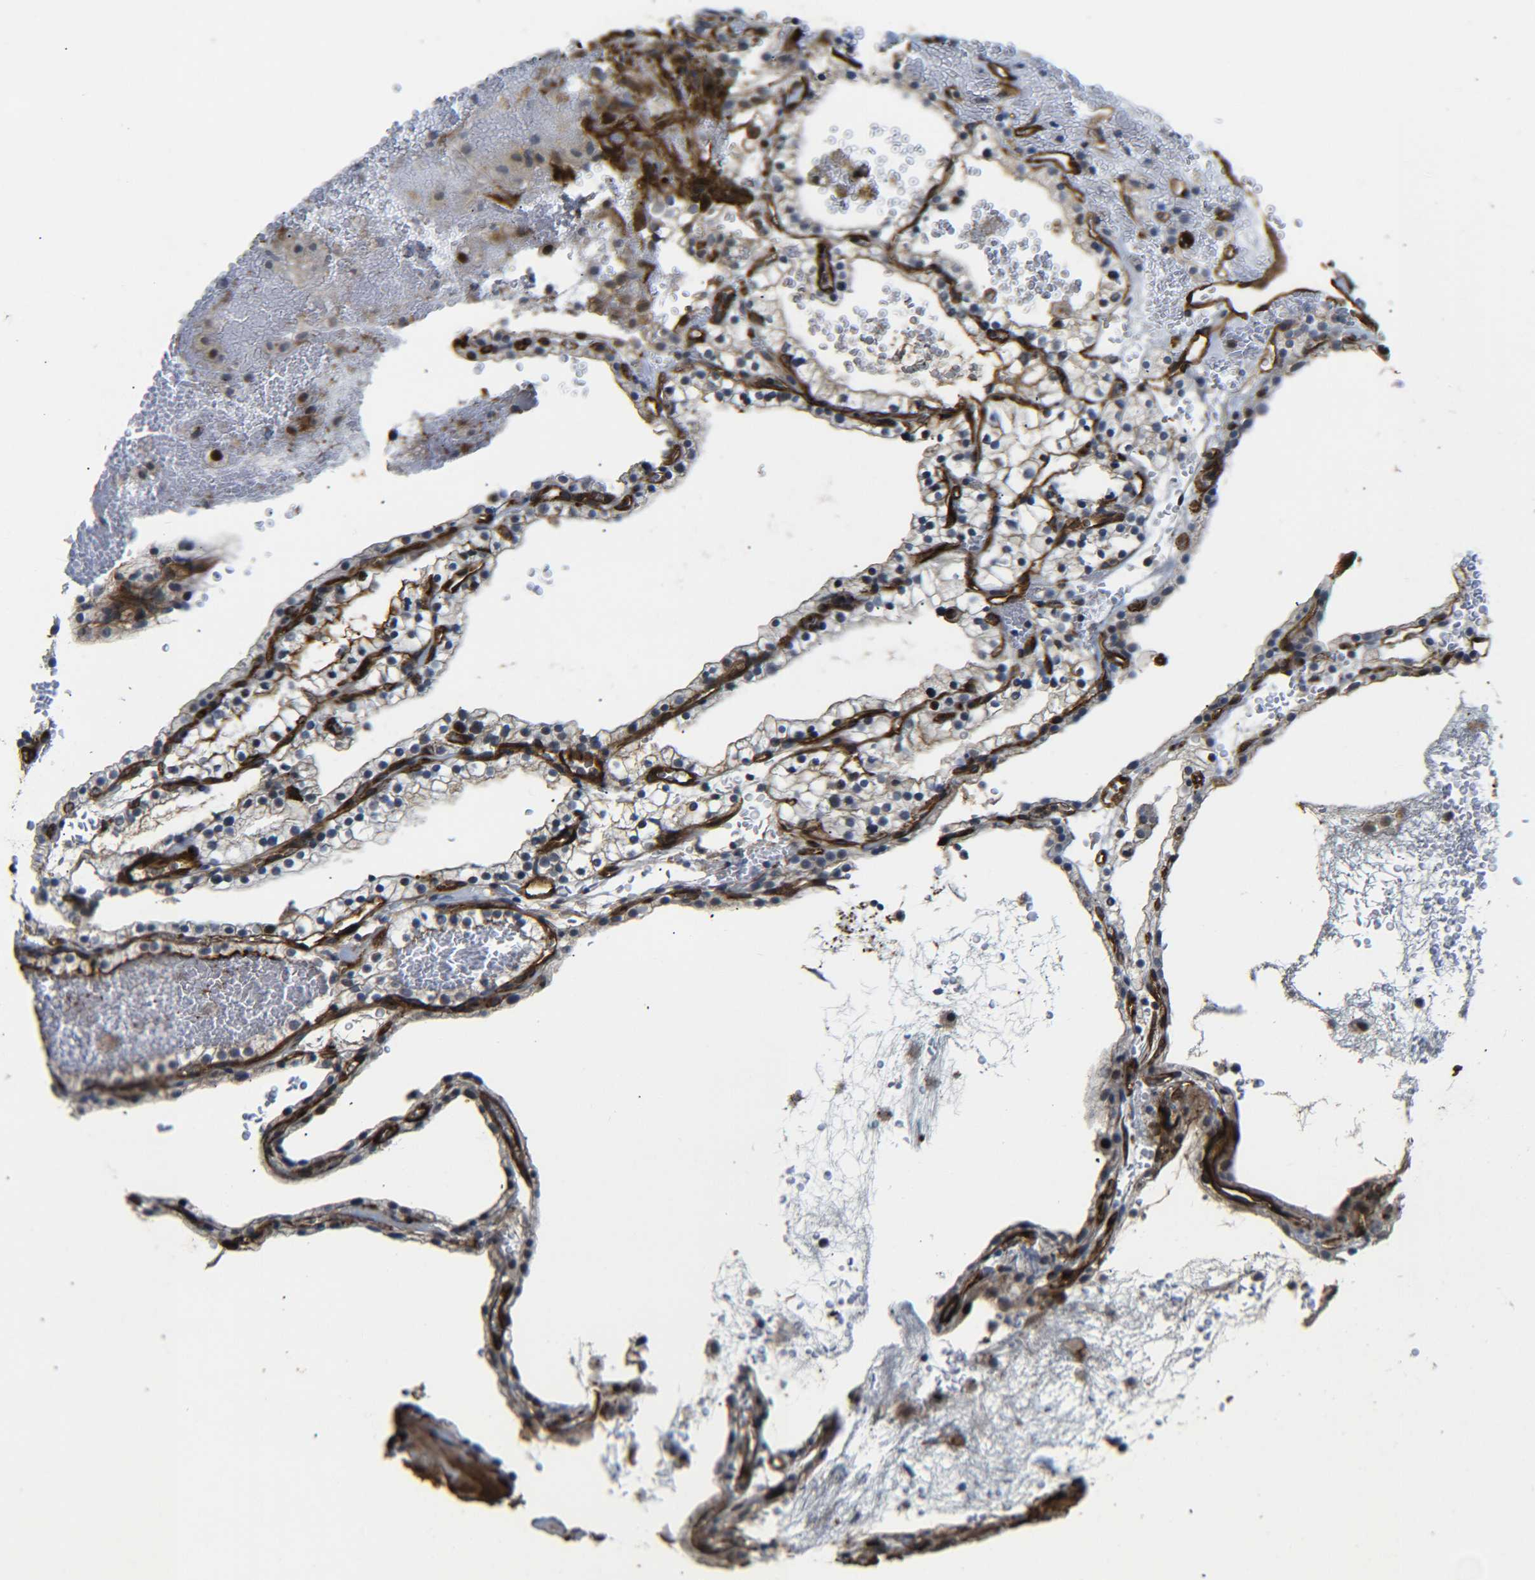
{"staining": {"intensity": "weak", "quantity": ">75%", "location": "cytoplasmic/membranous"}, "tissue": "renal cancer", "cell_type": "Tumor cells", "image_type": "cancer", "snomed": [{"axis": "morphology", "description": "Adenocarcinoma, NOS"}, {"axis": "topography", "description": "Kidney"}], "caption": "A brown stain labels weak cytoplasmic/membranous expression of a protein in renal cancer (adenocarcinoma) tumor cells.", "gene": "ECE1", "patient": {"sex": "female", "age": 41}}